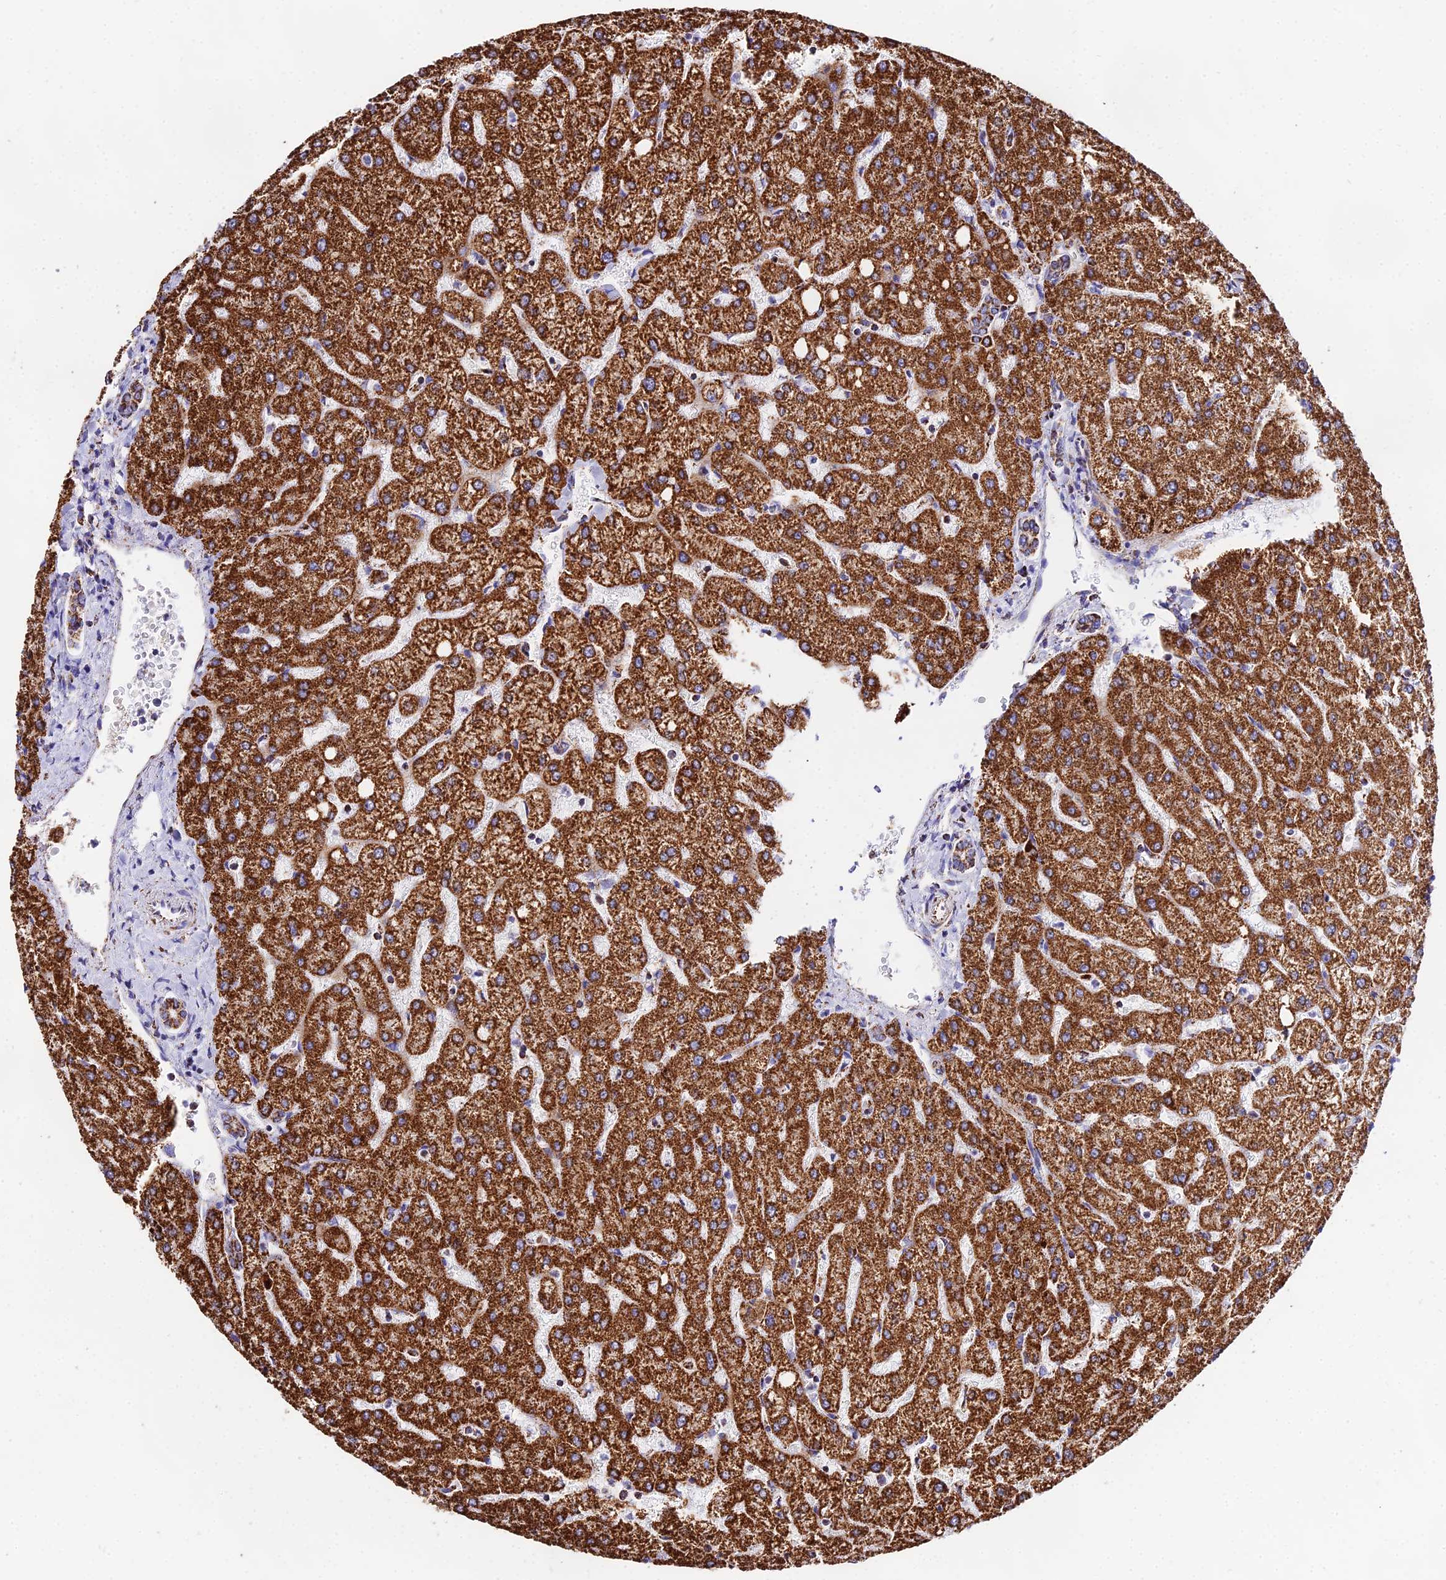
{"staining": {"intensity": "moderate", "quantity": ">75%", "location": "cytoplasmic/membranous"}, "tissue": "liver", "cell_type": "Cholangiocytes", "image_type": "normal", "snomed": [{"axis": "morphology", "description": "Normal tissue, NOS"}, {"axis": "topography", "description": "Liver"}], "caption": "This is a micrograph of immunohistochemistry (IHC) staining of unremarkable liver, which shows moderate positivity in the cytoplasmic/membranous of cholangiocytes.", "gene": "ATP5PD", "patient": {"sex": "female", "age": 54}}